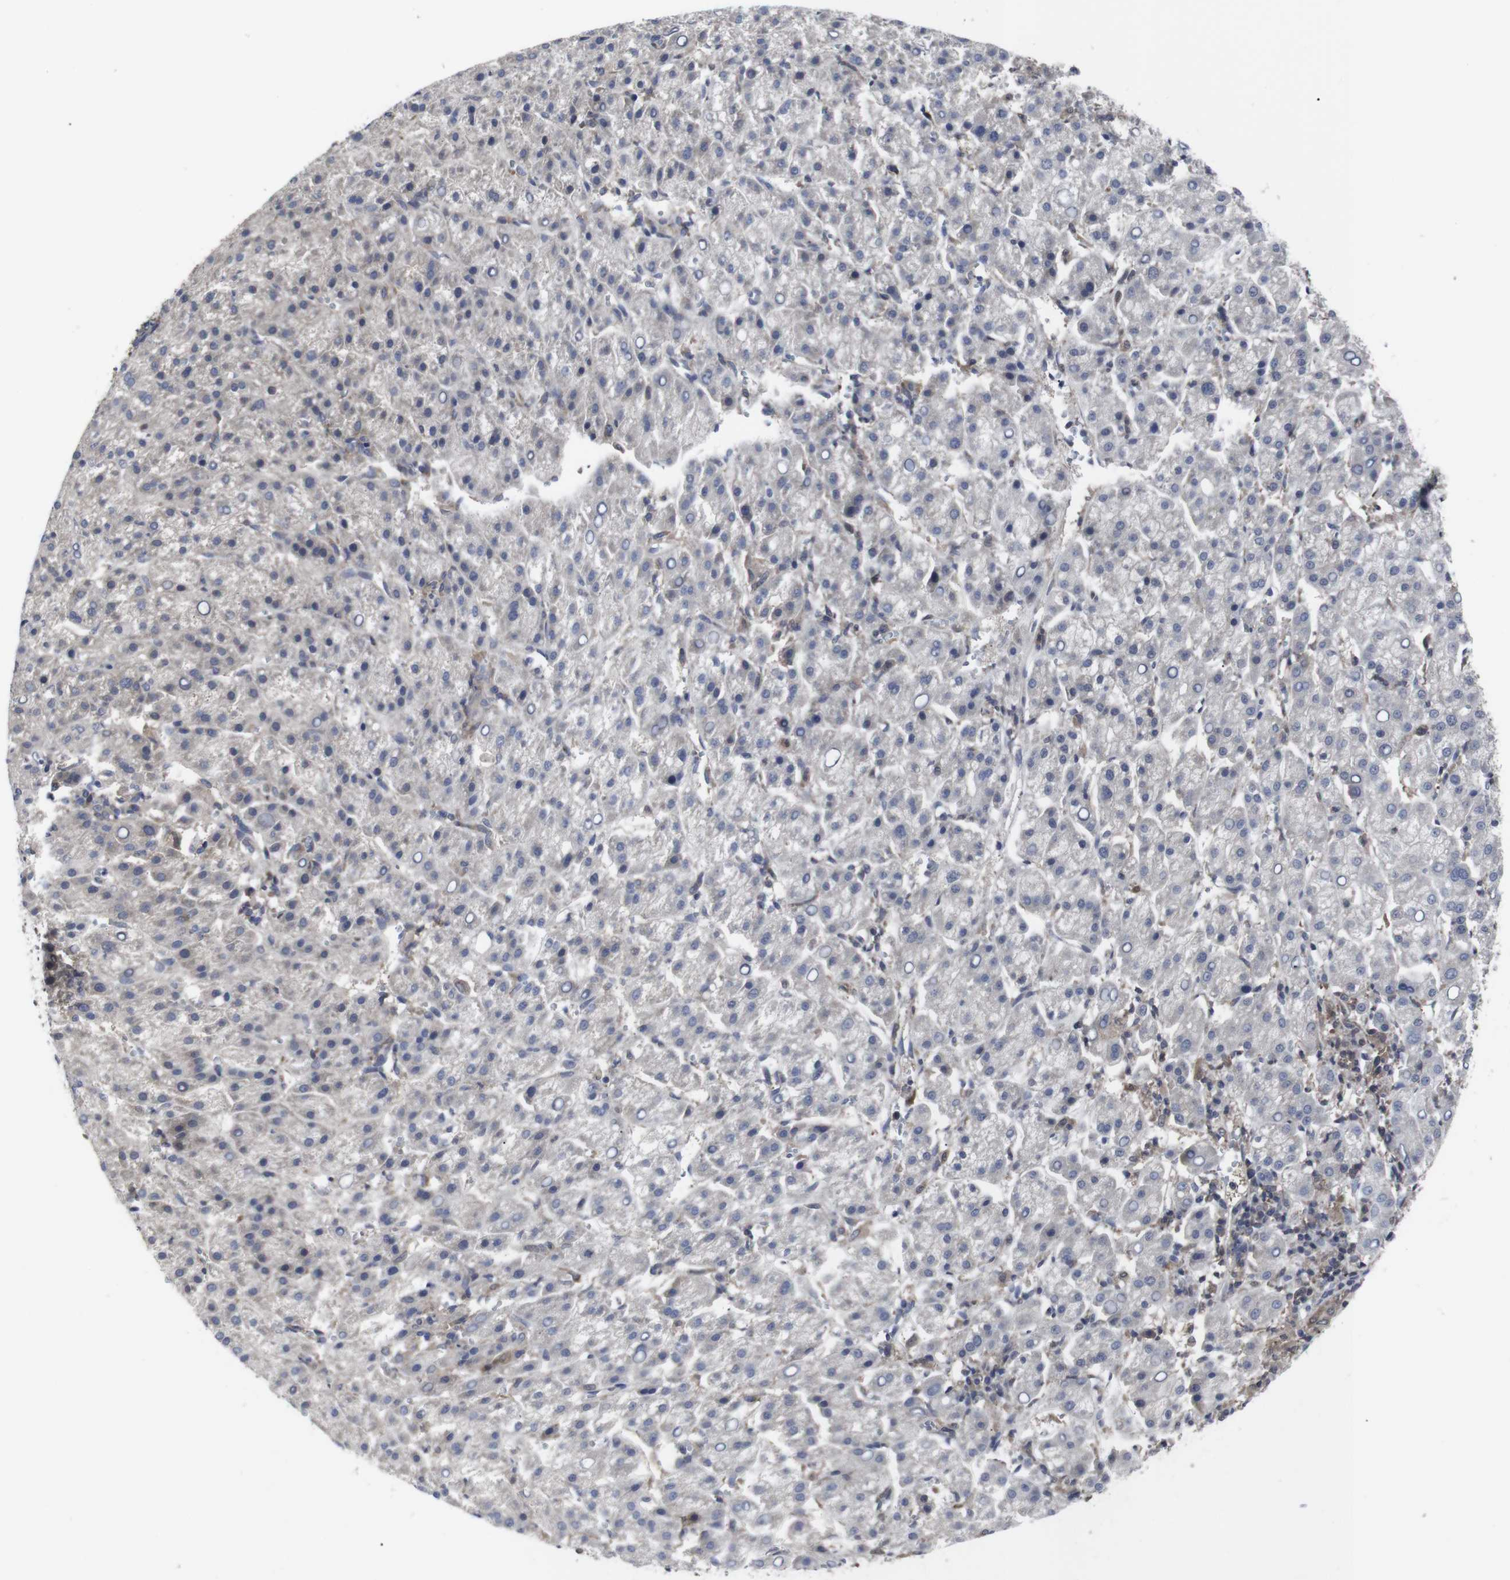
{"staining": {"intensity": "weak", "quantity": "25%-75%", "location": "cytoplasmic/membranous"}, "tissue": "liver cancer", "cell_type": "Tumor cells", "image_type": "cancer", "snomed": [{"axis": "morphology", "description": "Carcinoma, Hepatocellular, NOS"}, {"axis": "topography", "description": "Liver"}], "caption": "A high-resolution photomicrograph shows immunohistochemistry (IHC) staining of liver hepatocellular carcinoma, which shows weak cytoplasmic/membranous expression in about 25%-75% of tumor cells.", "gene": "HPRT1", "patient": {"sex": "female", "age": 58}}